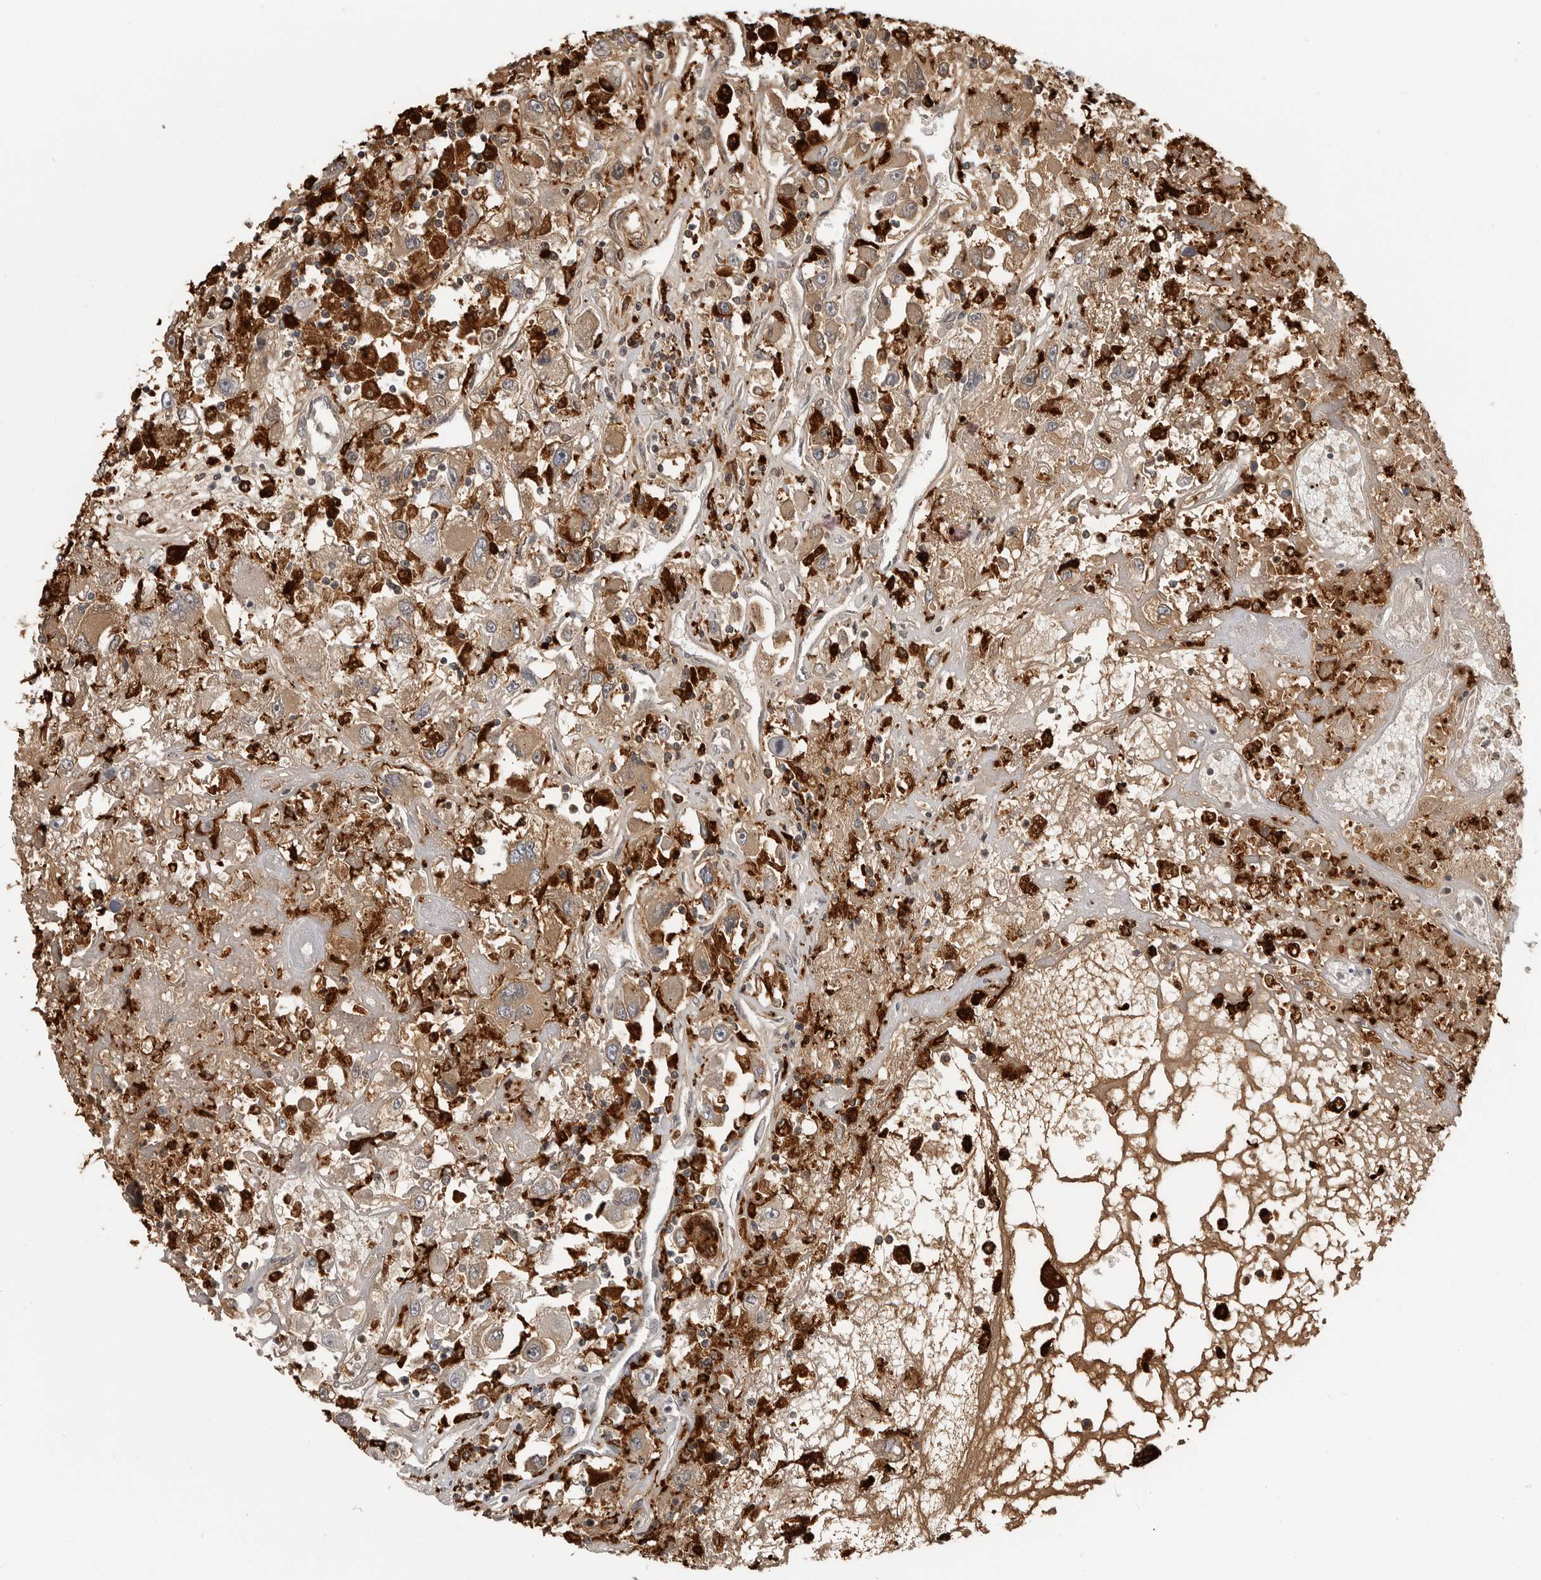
{"staining": {"intensity": "weak", "quantity": "25%-75%", "location": "cytoplasmic/membranous"}, "tissue": "renal cancer", "cell_type": "Tumor cells", "image_type": "cancer", "snomed": [{"axis": "morphology", "description": "Adenocarcinoma, NOS"}, {"axis": "topography", "description": "Kidney"}], "caption": "Weak cytoplasmic/membranous positivity for a protein is appreciated in approximately 25%-75% of tumor cells of renal cancer using IHC.", "gene": "IFI30", "patient": {"sex": "female", "age": 52}}